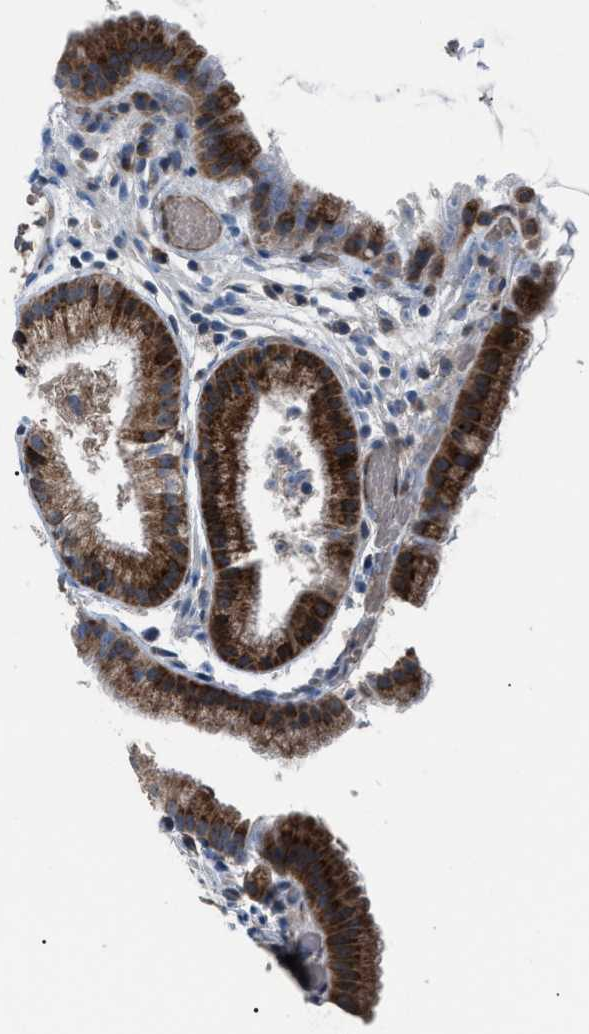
{"staining": {"intensity": "strong", "quantity": ">75%", "location": "cytoplasmic/membranous"}, "tissue": "gallbladder", "cell_type": "Glandular cells", "image_type": "normal", "snomed": [{"axis": "morphology", "description": "Normal tissue, NOS"}, {"axis": "topography", "description": "Gallbladder"}], "caption": "About >75% of glandular cells in unremarkable gallbladder demonstrate strong cytoplasmic/membranous protein positivity as visualized by brown immunohistochemical staining.", "gene": "AGO2", "patient": {"sex": "female", "age": 26}}